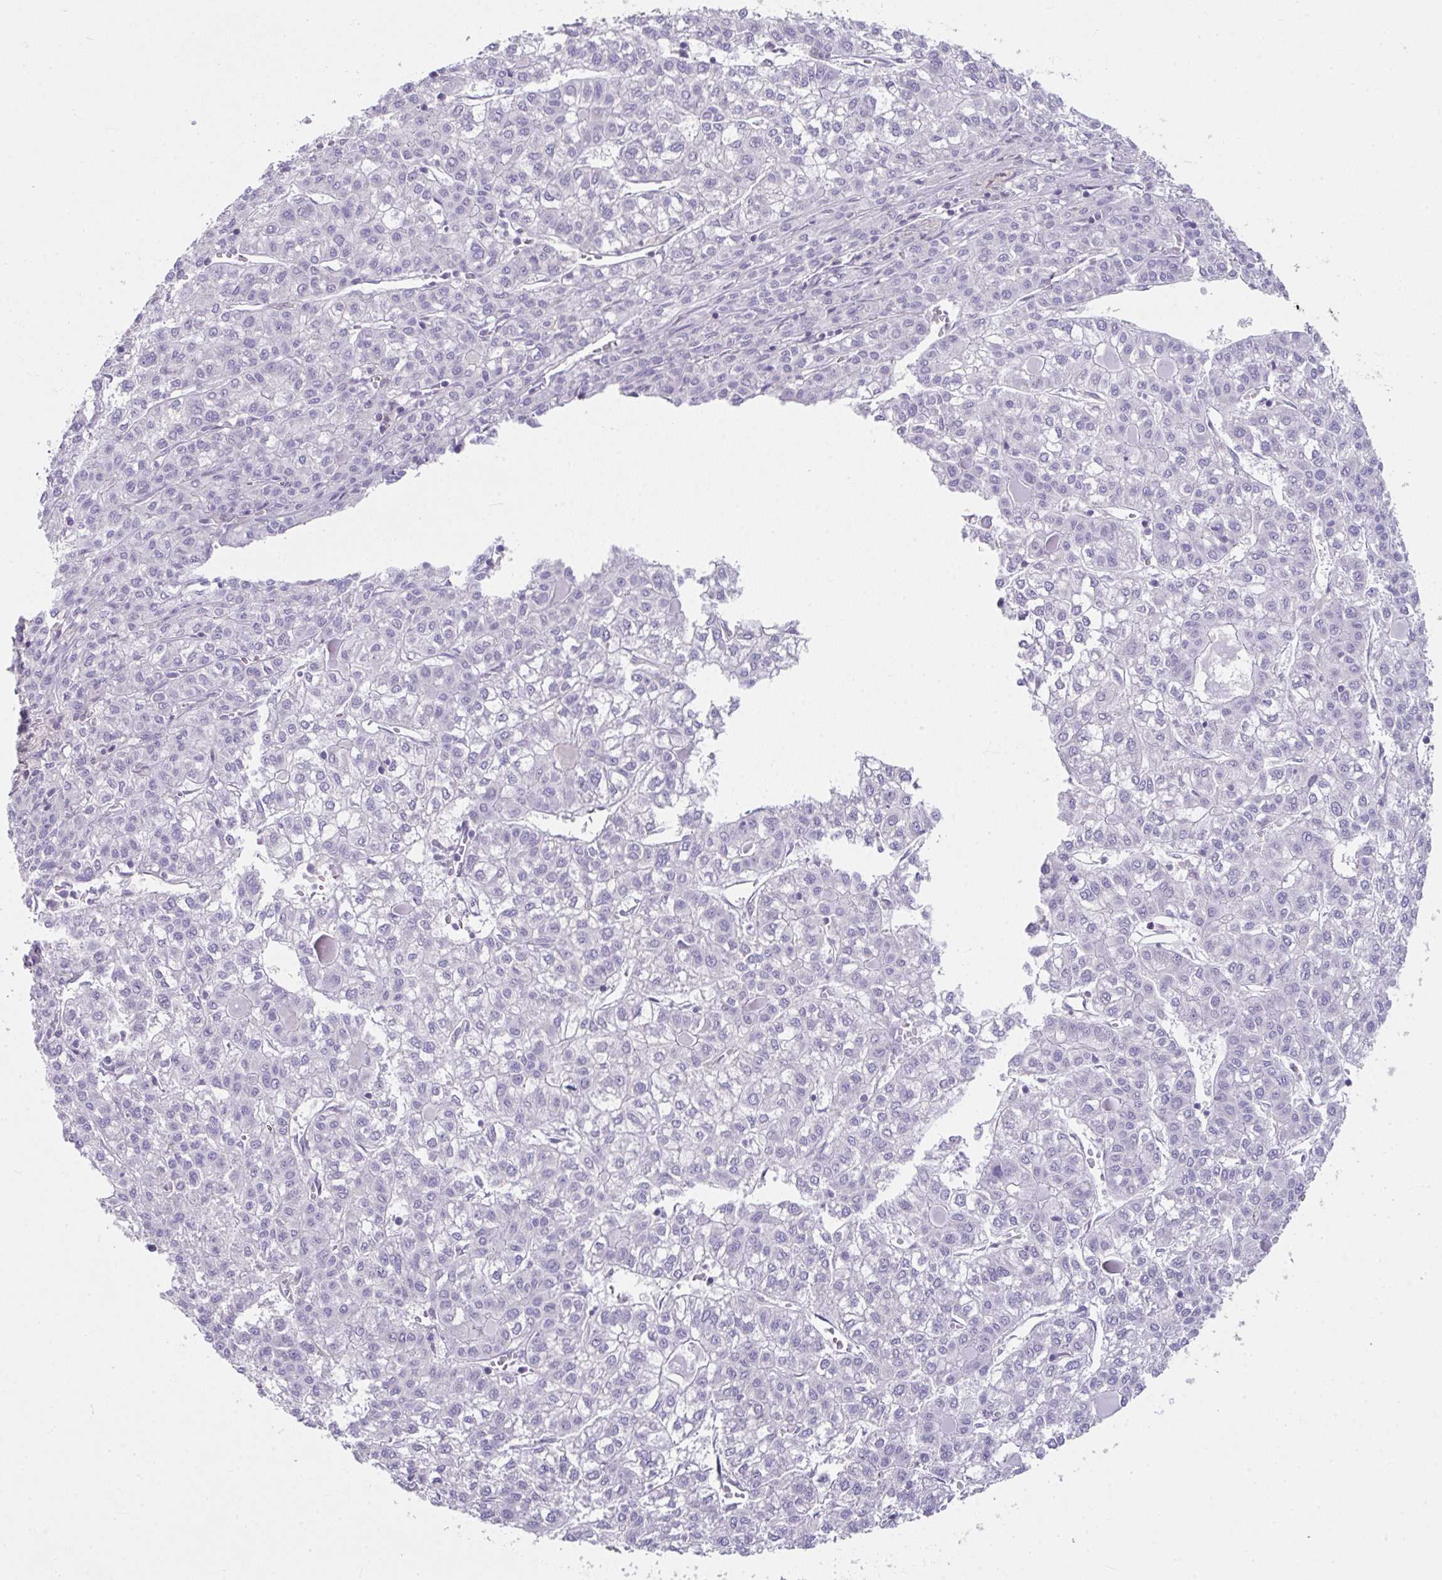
{"staining": {"intensity": "negative", "quantity": "none", "location": "none"}, "tissue": "liver cancer", "cell_type": "Tumor cells", "image_type": "cancer", "snomed": [{"axis": "morphology", "description": "Carcinoma, Hepatocellular, NOS"}, {"axis": "topography", "description": "Liver"}], "caption": "This is an immunohistochemistry micrograph of liver cancer. There is no positivity in tumor cells.", "gene": "GLTPD2", "patient": {"sex": "female", "age": 43}}